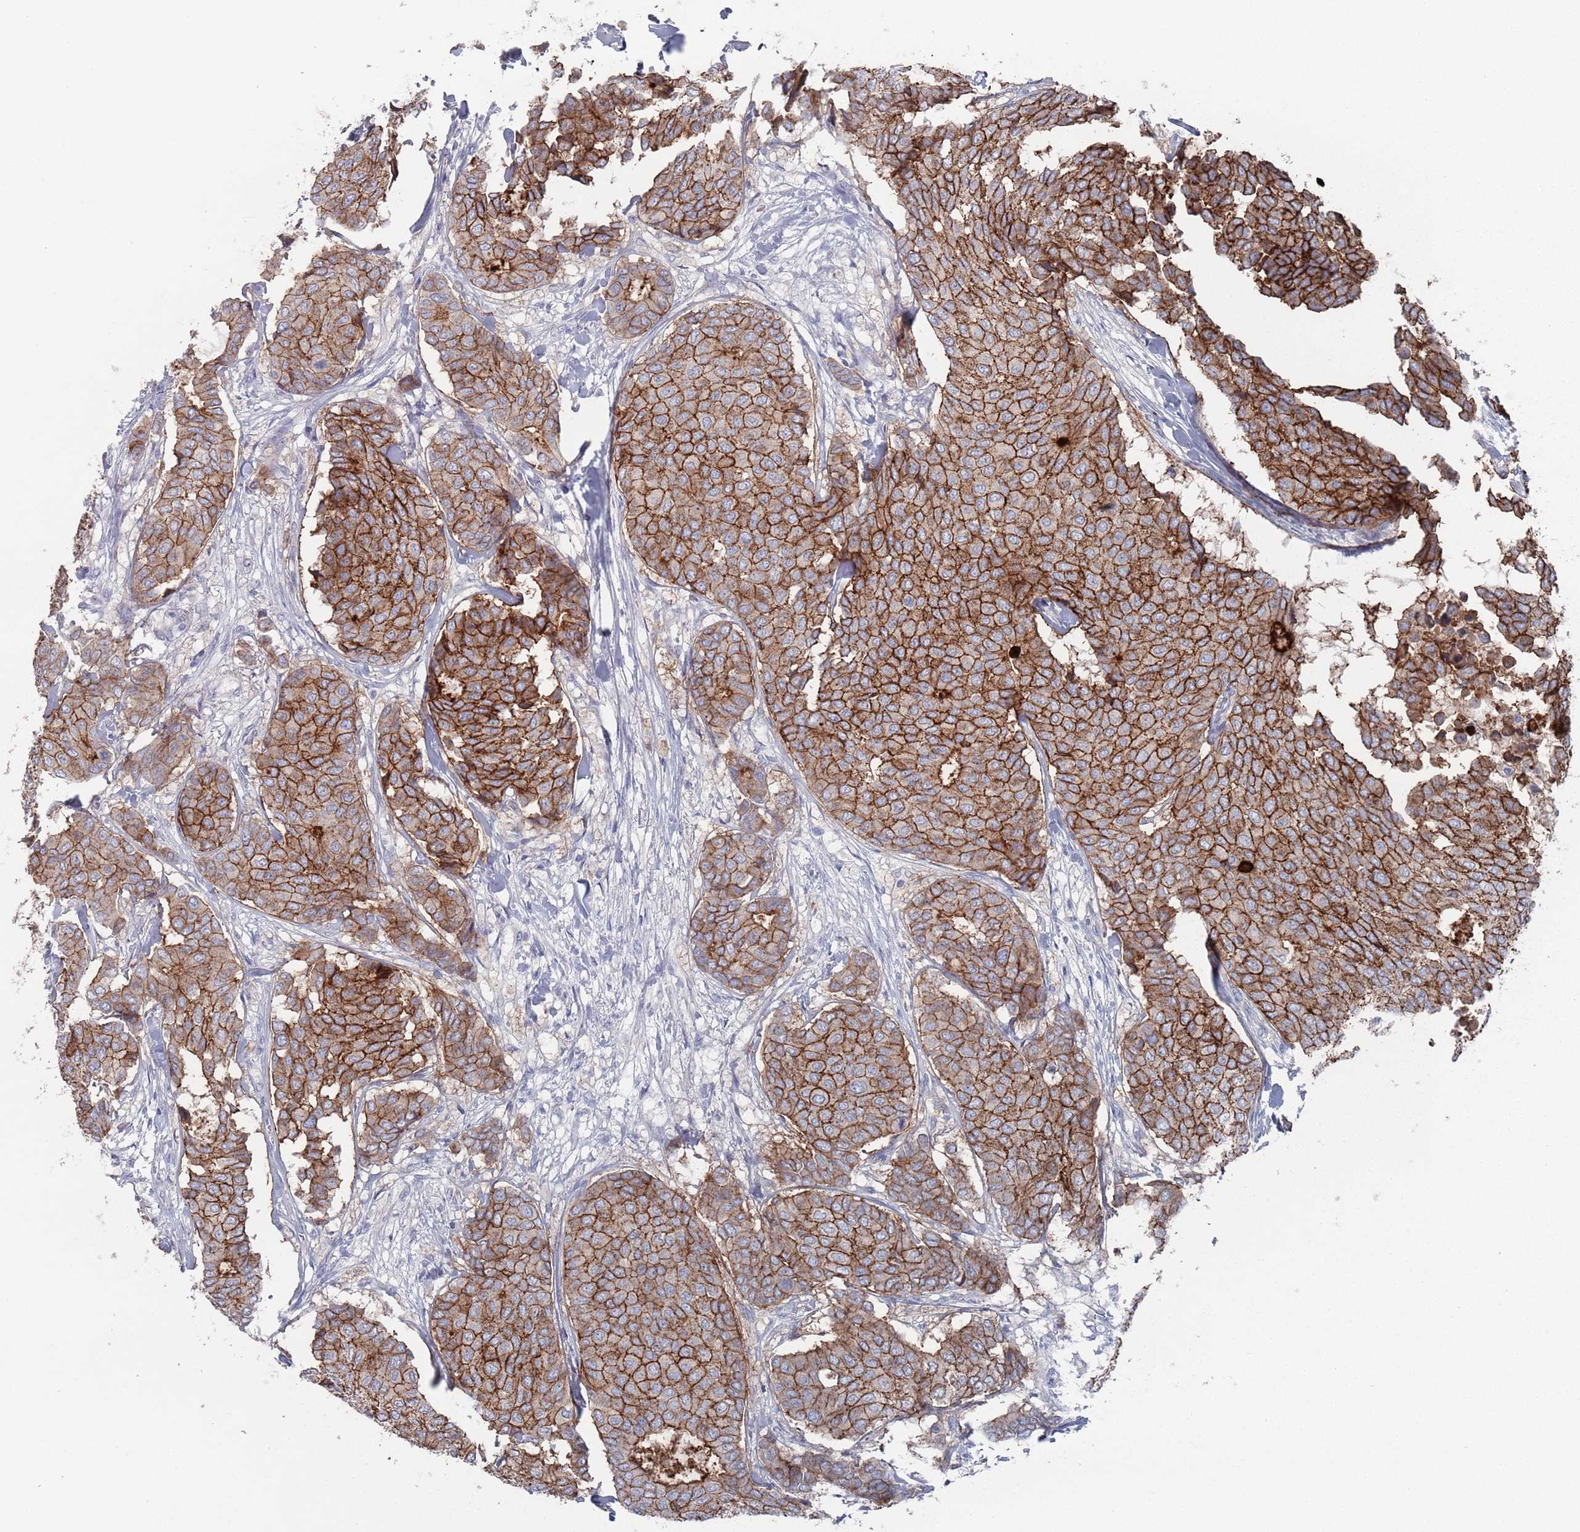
{"staining": {"intensity": "strong", "quantity": ">75%", "location": "cytoplasmic/membranous"}, "tissue": "breast cancer", "cell_type": "Tumor cells", "image_type": "cancer", "snomed": [{"axis": "morphology", "description": "Duct carcinoma"}, {"axis": "topography", "description": "Breast"}], "caption": "Breast cancer (intraductal carcinoma) stained with a protein marker demonstrates strong staining in tumor cells.", "gene": "PROM2", "patient": {"sex": "female", "age": 75}}